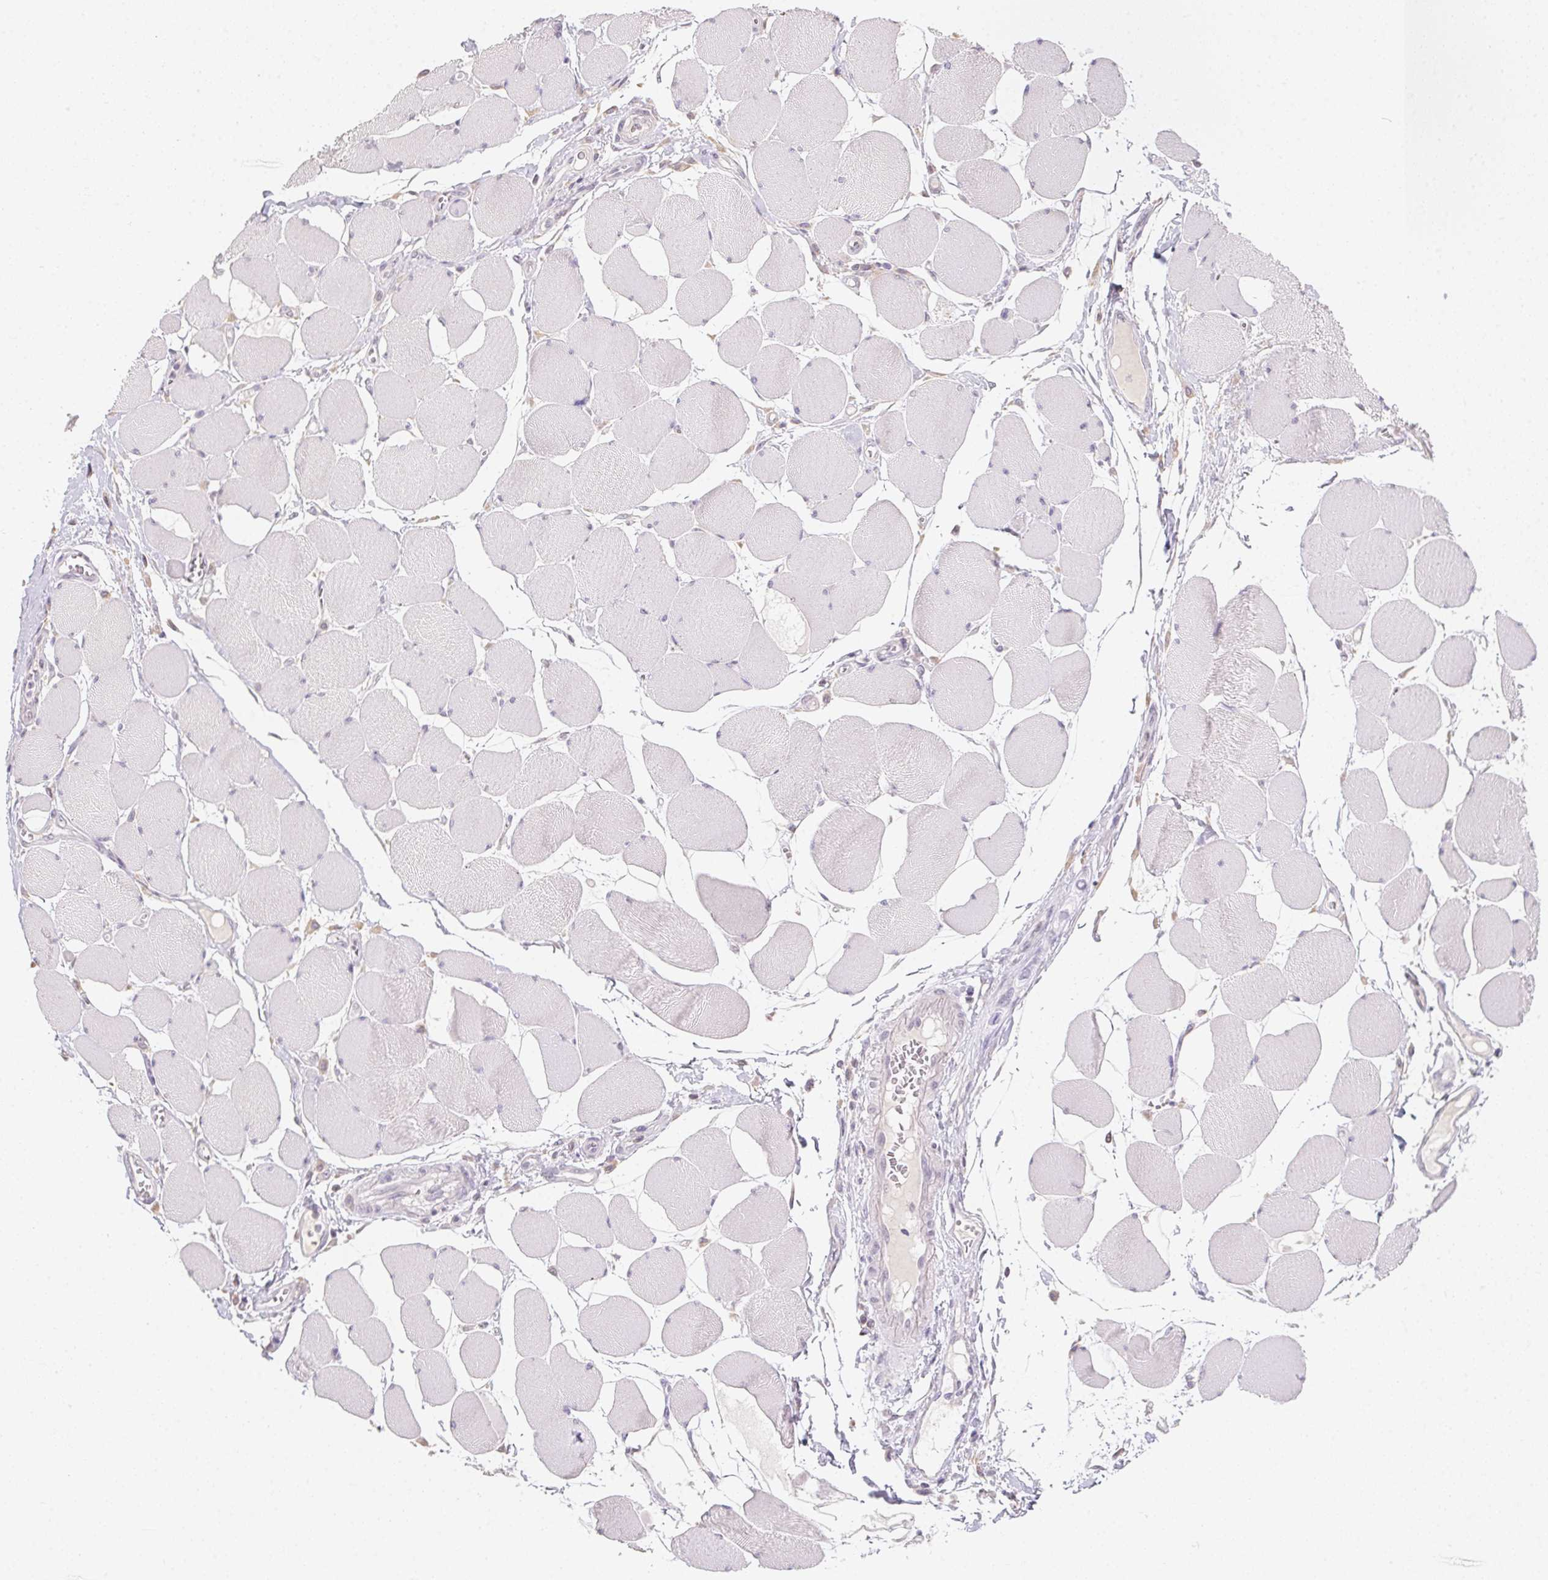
{"staining": {"intensity": "negative", "quantity": "none", "location": "none"}, "tissue": "skeletal muscle", "cell_type": "Myocytes", "image_type": "normal", "snomed": [{"axis": "morphology", "description": "Normal tissue, NOS"}, {"axis": "topography", "description": "Skeletal muscle"}], "caption": "A high-resolution image shows immunohistochemistry (IHC) staining of unremarkable skeletal muscle, which exhibits no significant expression in myocytes.", "gene": "SLC6A18", "patient": {"sex": "female", "age": 75}}